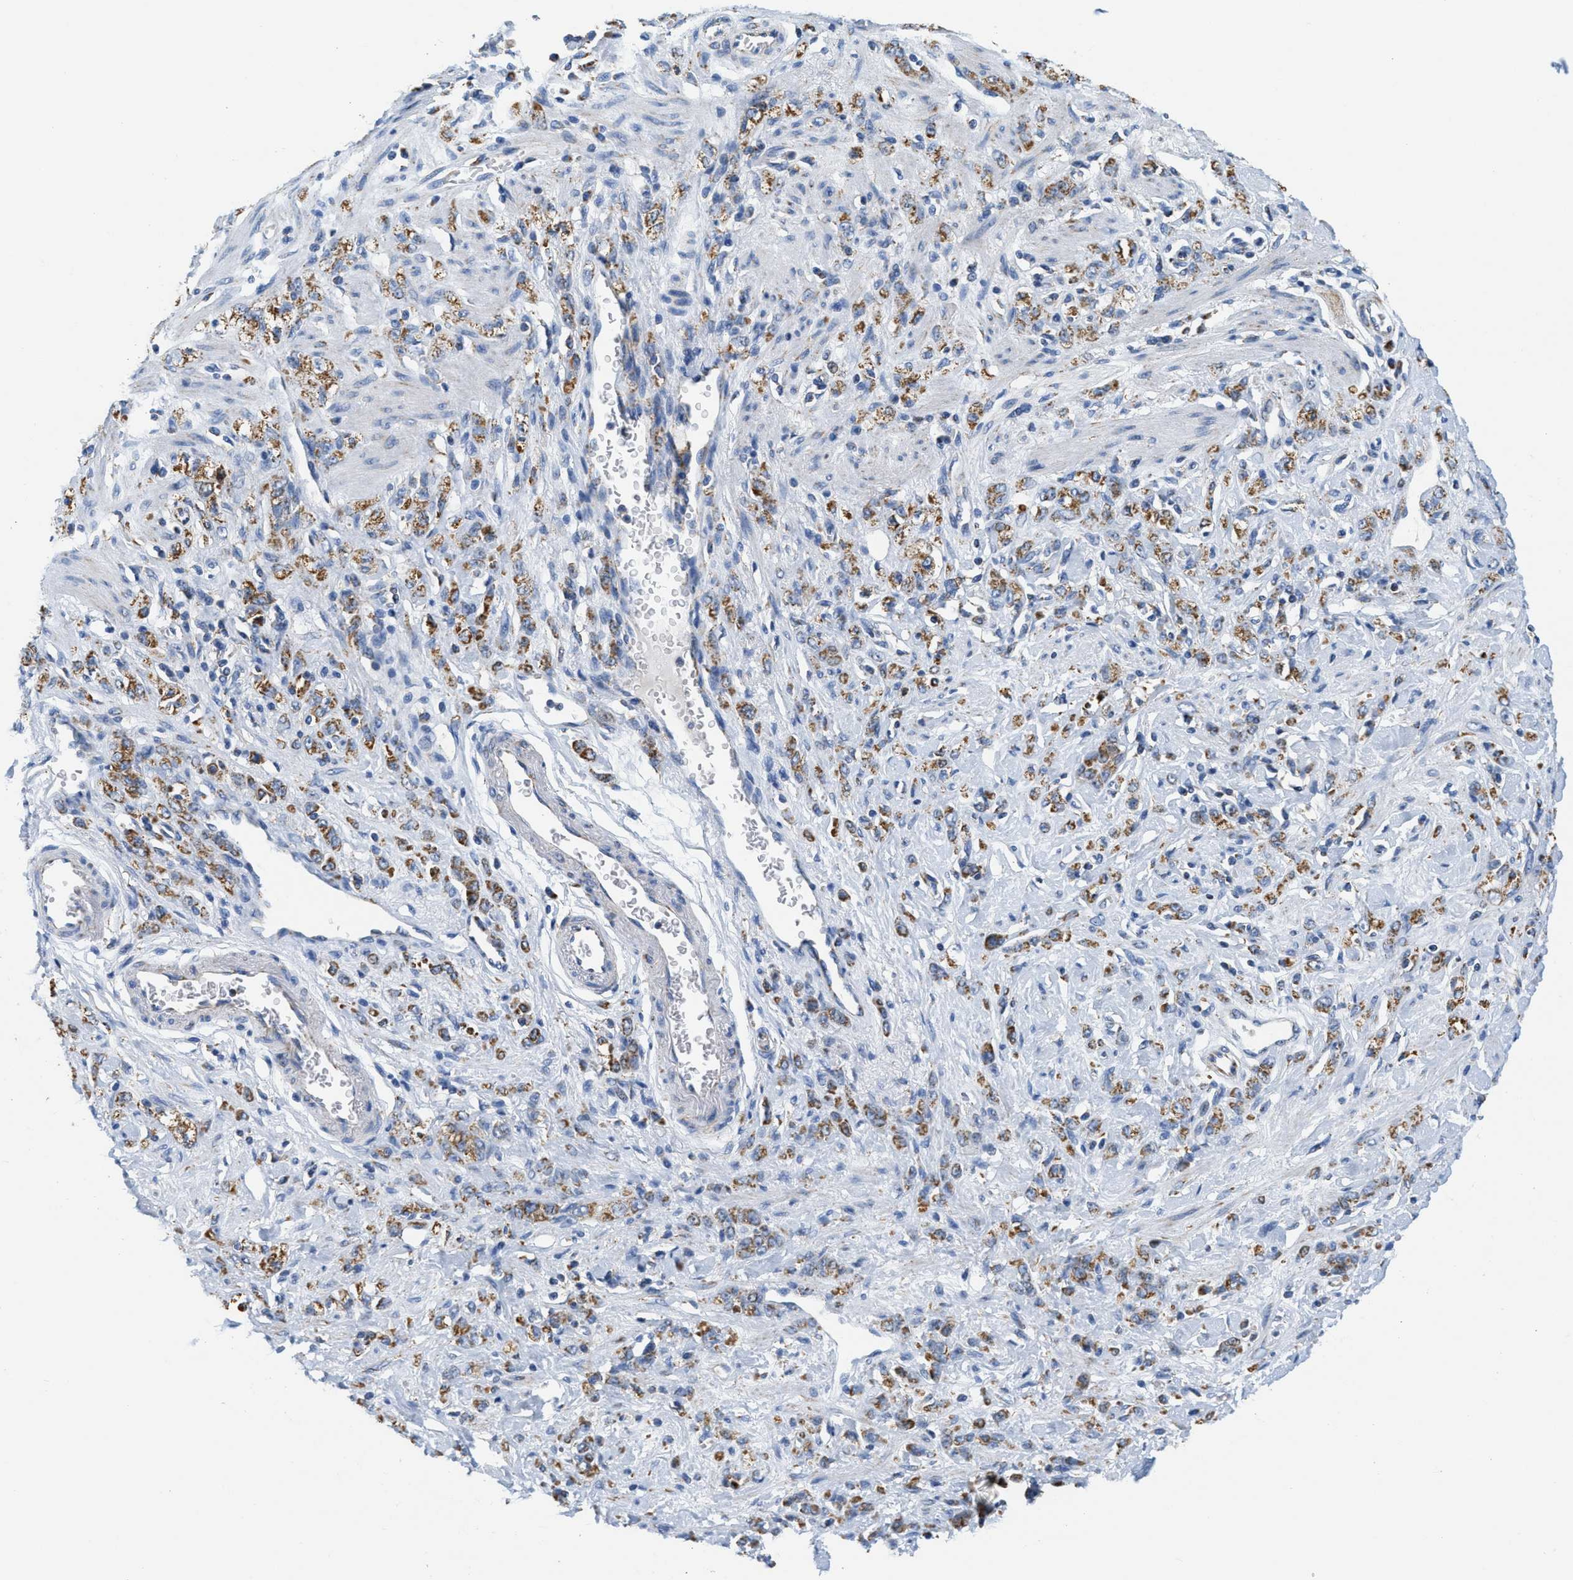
{"staining": {"intensity": "moderate", "quantity": ">75%", "location": "cytoplasmic/membranous"}, "tissue": "stomach cancer", "cell_type": "Tumor cells", "image_type": "cancer", "snomed": [{"axis": "morphology", "description": "Normal tissue, NOS"}, {"axis": "morphology", "description": "Adenocarcinoma, NOS"}, {"axis": "topography", "description": "Stomach"}], "caption": "Stomach cancer was stained to show a protein in brown. There is medium levels of moderate cytoplasmic/membranous expression in about >75% of tumor cells. The staining was performed using DAB (3,3'-diaminobenzidine), with brown indicating positive protein expression. Nuclei are stained blue with hematoxylin.", "gene": "KCNJ5", "patient": {"sex": "male", "age": 82}}